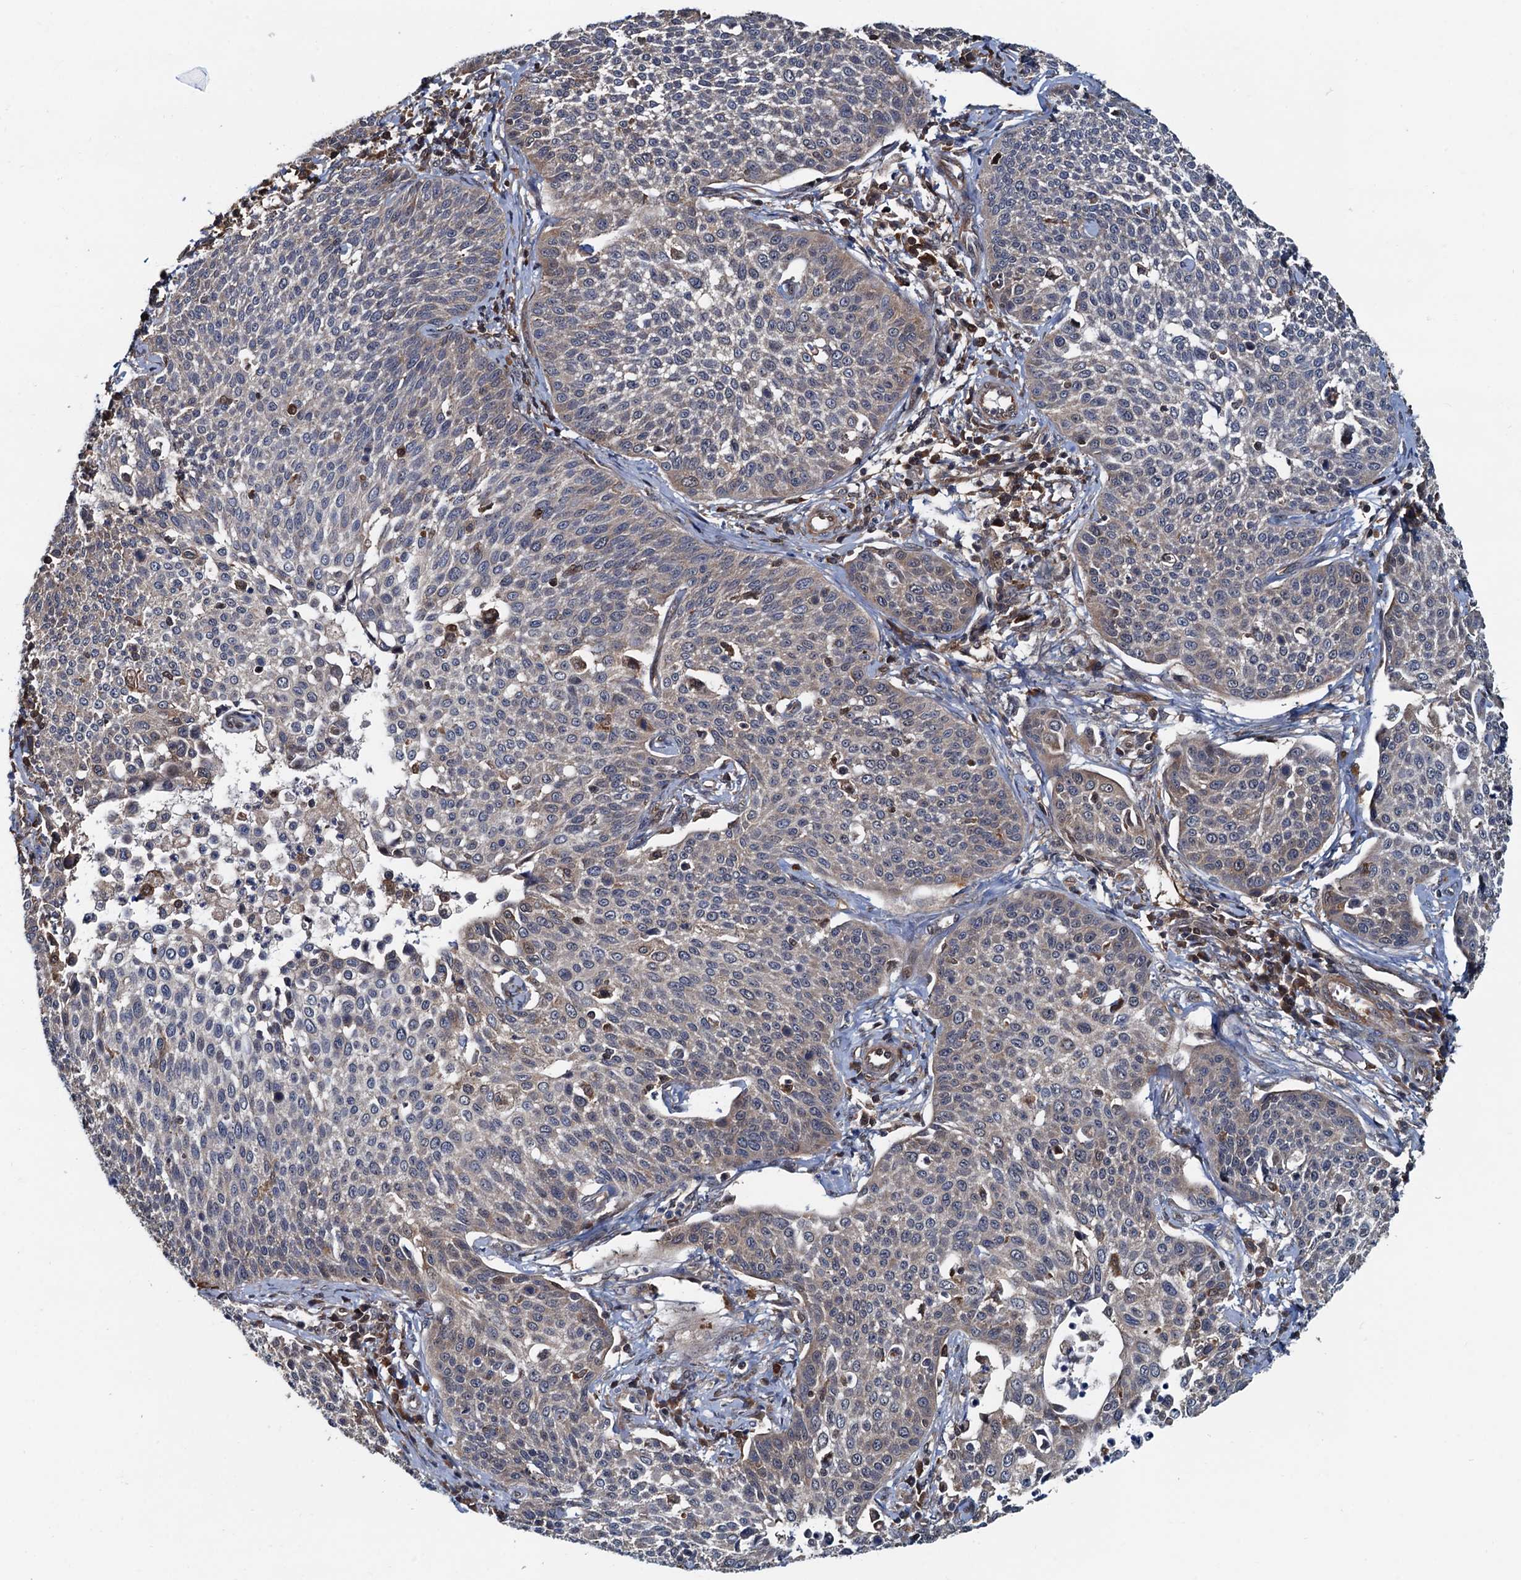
{"staining": {"intensity": "weak", "quantity": "<25%", "location": "cytoplasmic/membranous"}, "tissue": "cervical cancer", "cell_type": "Tumor cells", "image_type": "cancer", "snomed": [{"axis": "morphology", "description": "Squamous cell carcinoma, NOS"}, {"axis": "topography", "description": "Cervix"}], "caption": "IHC photomicrograph of human cervical squamous cell carcinoma stained for a protein (brown), which reveals no expression in tumor cells.", "gene": "AAGAB", "patient": {"sex": "female", "age": 34}}